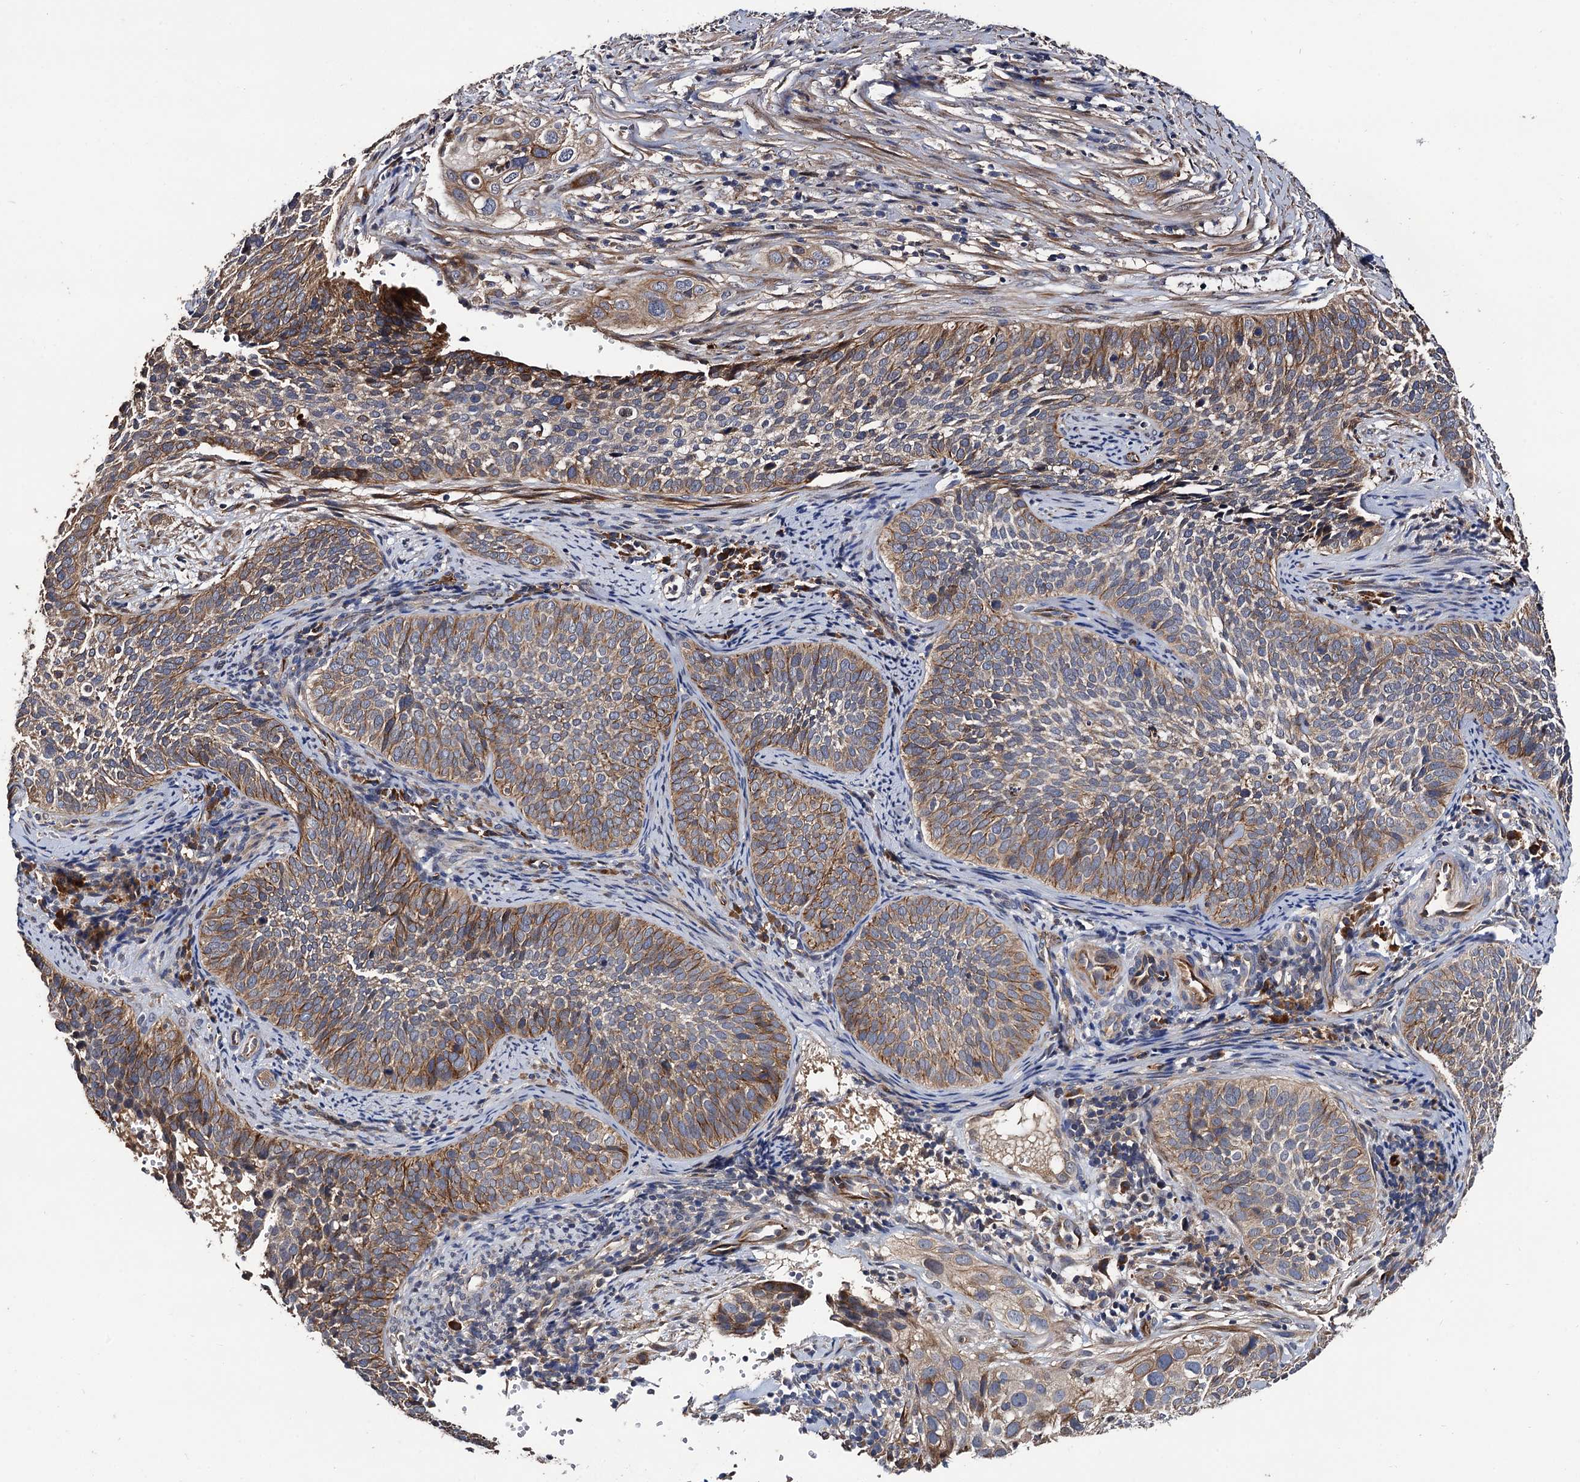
{"staining": {"intensity": "moderate", "quantity": "25%-75%", "location": "cytoplasmic/membranous"}, "tissue": "cervical cancer", "cell_type": "Tumor cells", "image_type": "cancer", "snomed": [{"axis": "morphology", "description": "Squamous cell carcinoma, NOS"}, {"axis": "topography", "description": "Cervix"}], "caption": "The image demonstrates immunohistochemical staining of cervical cancer. There is moderate cytoplasmic/membranous staining is identified in about 25%-75% of tumor cells. (Stains: DAB (3,3'-diaminobenzidine) in brown, nuclei in blue, Microscopy: brightfield microscopy at high magnification).", "gene": "RASSF1", "patient": {"sex": "female", "age": 34}}